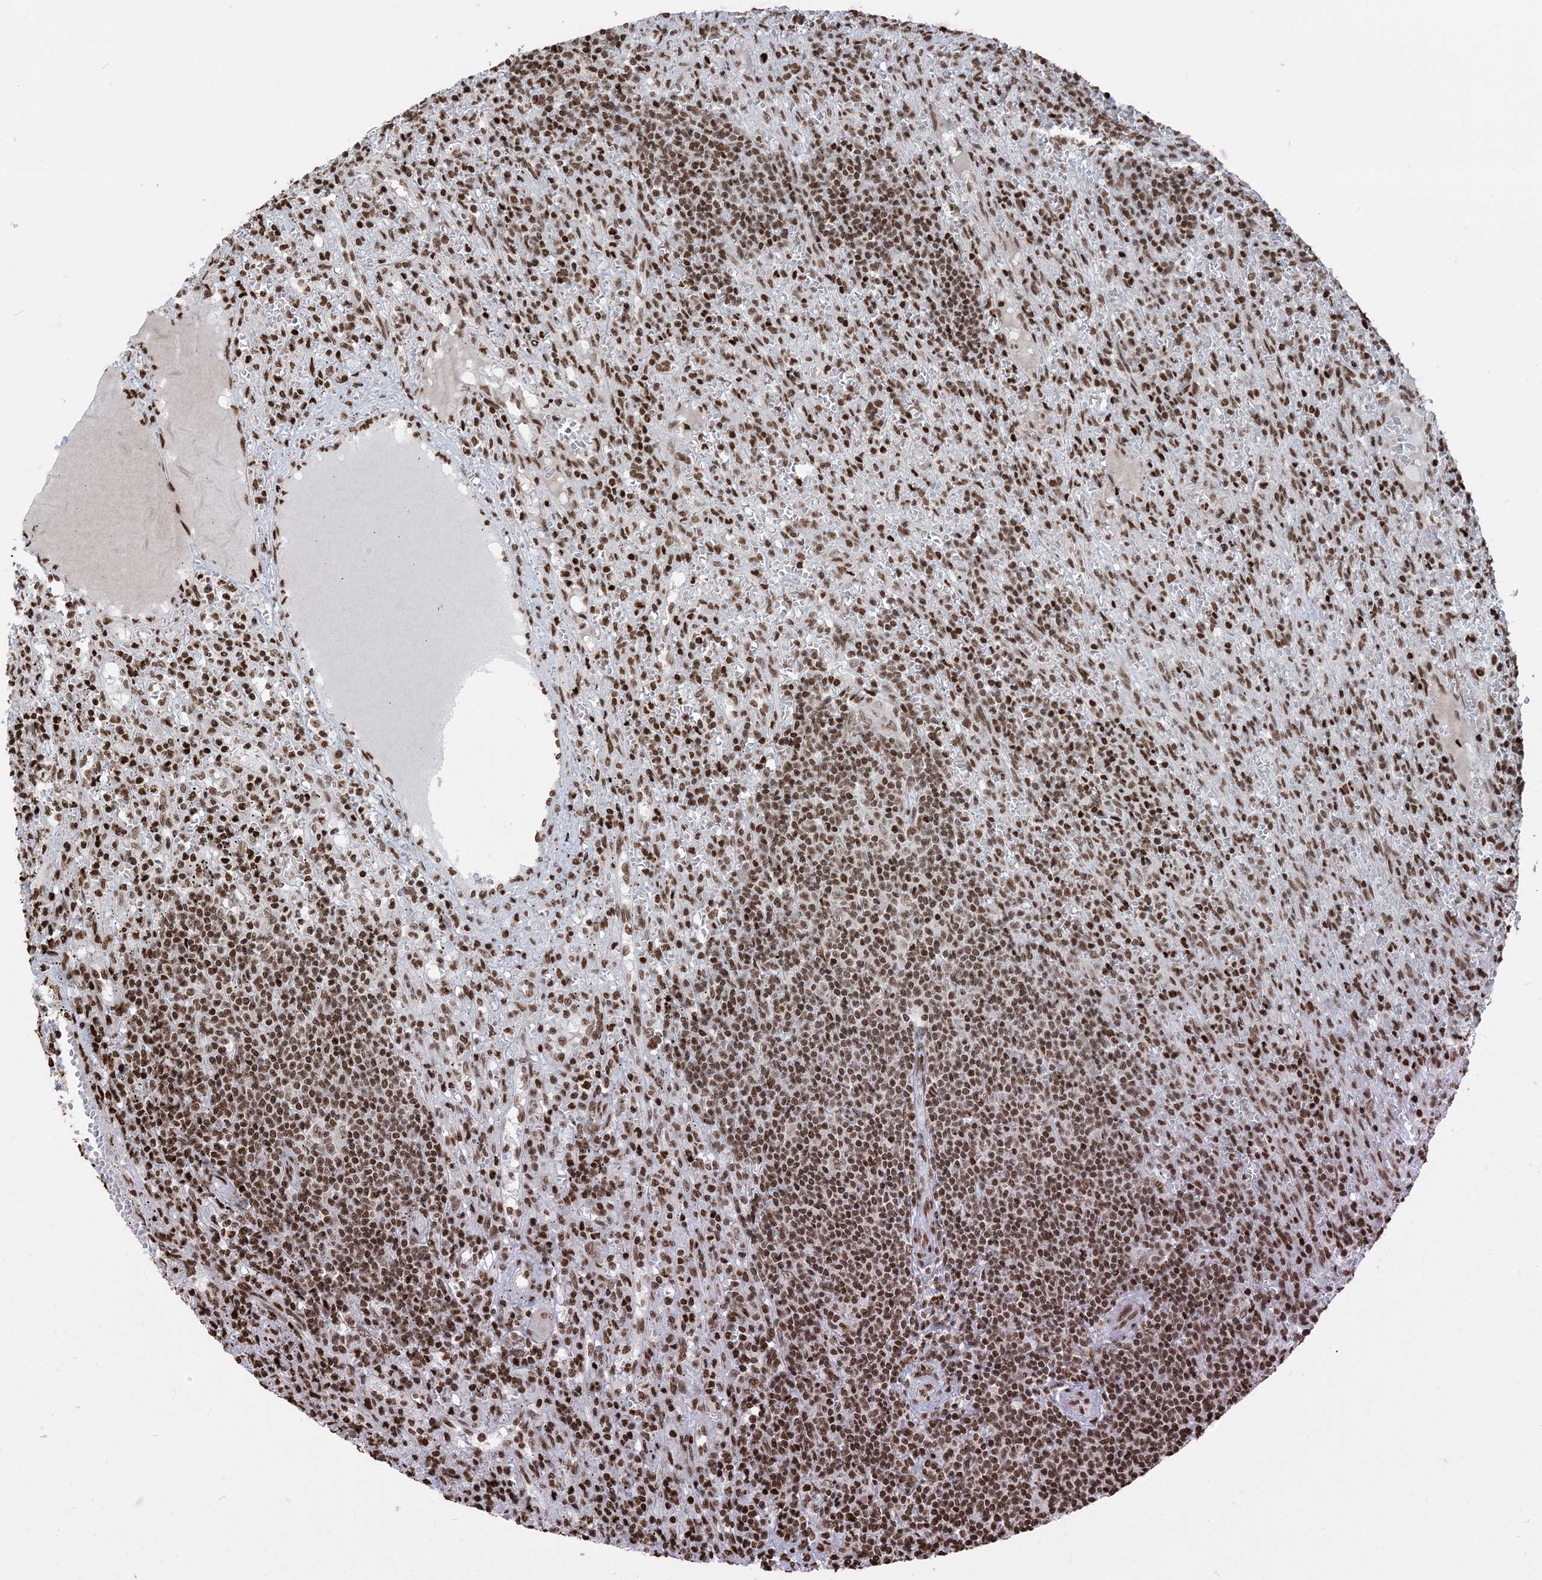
{"staining": {"intensity": "moderate", "quantity": ">75%", "location": "nuclear"}, "tissue": "lymphoma", "cell_type": "Tumor cells", "image_type": "cancer", "snomed": [{"axis": "morphology", "description": "Malignant lymphoma, non-Hodgkin's type, Low grade"}, {"axis": "topography", "description": "Spleen"}], "caption": "This image shows immunohistochemistry (IHC) staining of human low-grade malignant lymphoma, non-Hodgkin's type, with medium moderate nuclear staining in approximately >75% of tumor cells.", "gene": "H3-3B", "patient": {"sex": "male", "age": 76}}